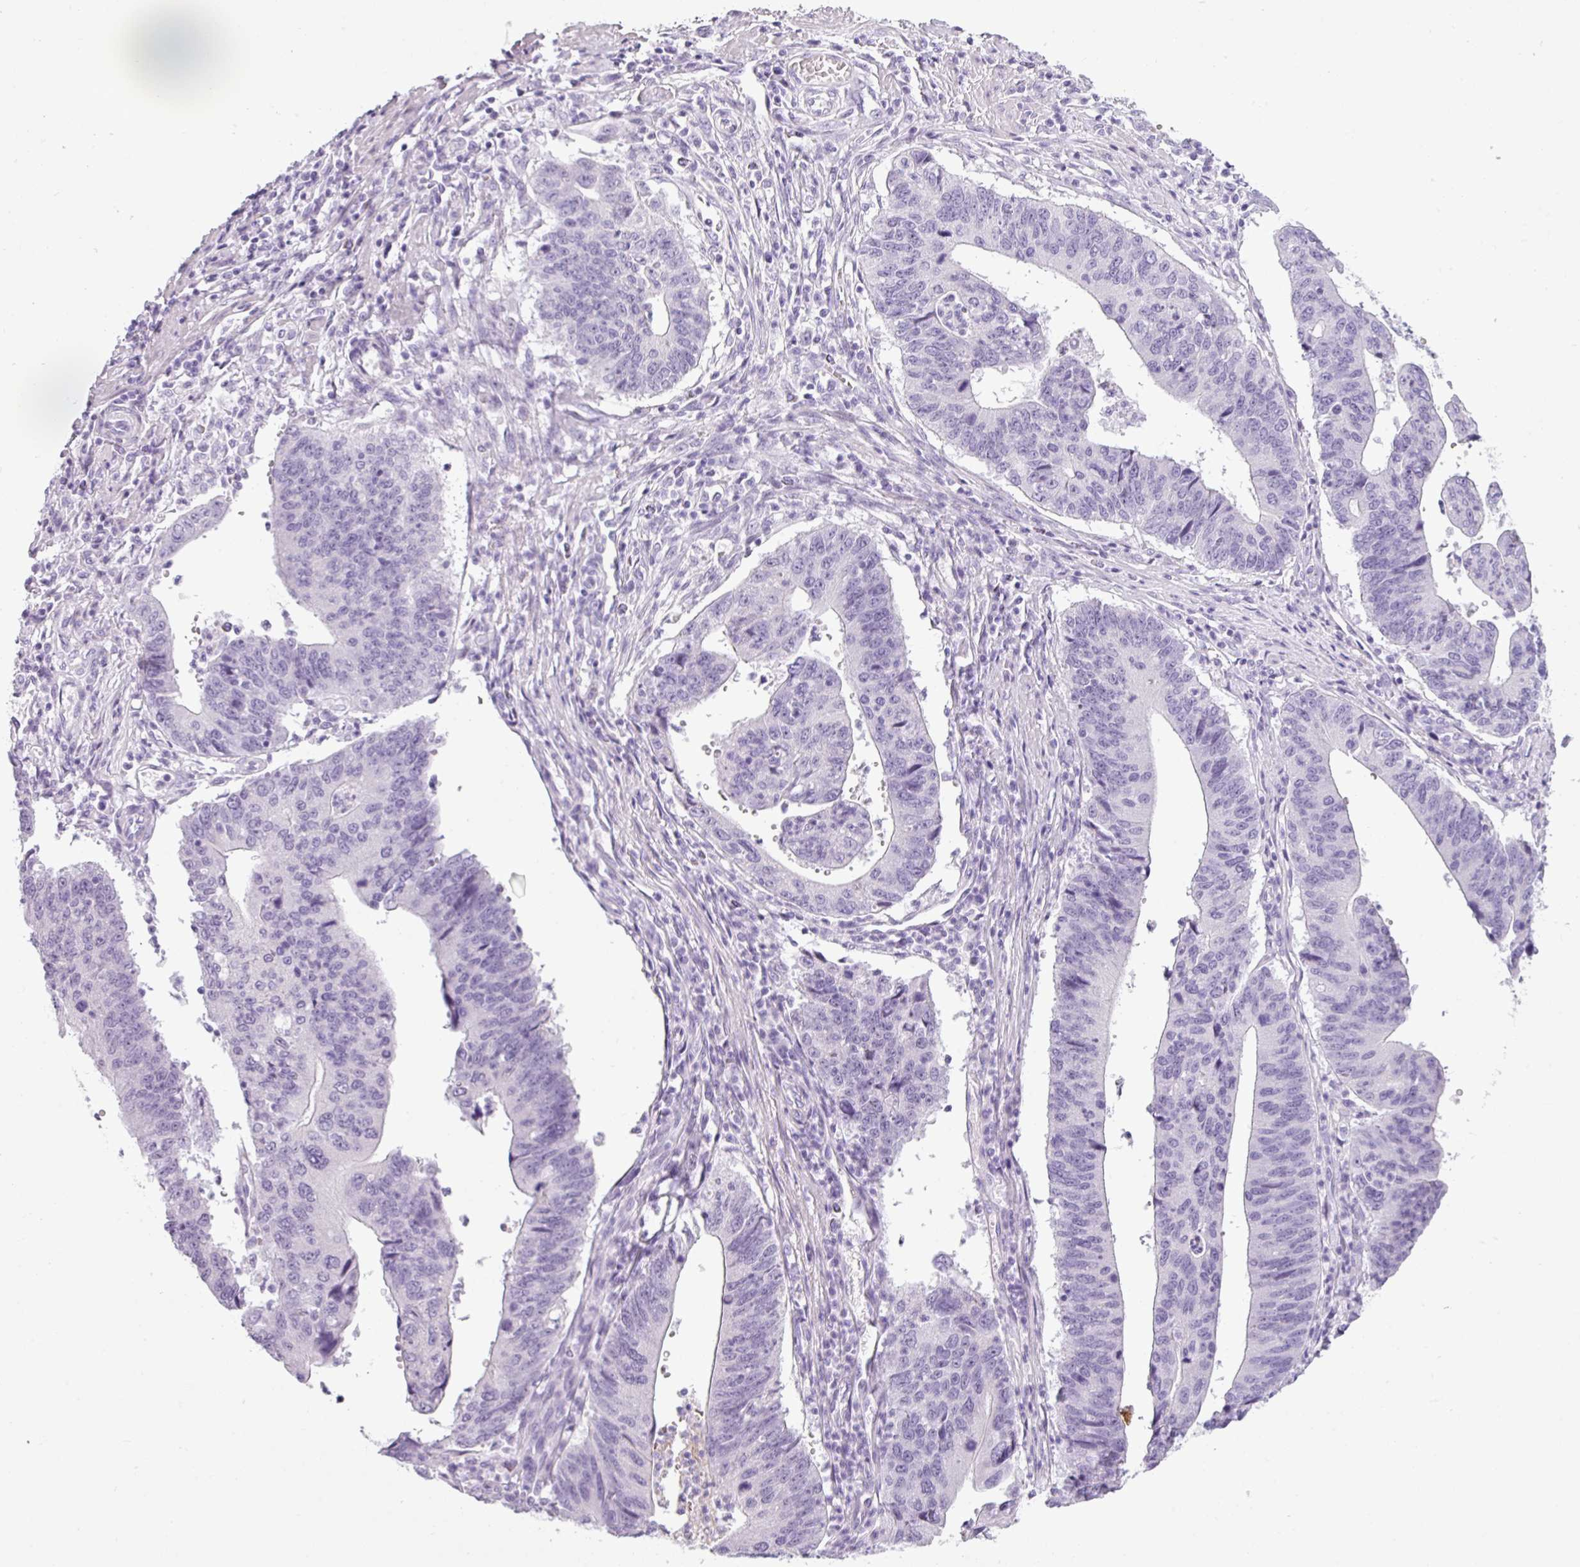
{"staining": {"intensity": "negative", "quantity": "none", "location": "none"}, "tissue": "stomach cancer", "cell_type": "Tumor cells", "image_type": "cancer", "snomed": [{"axis": "morphology", "description": "Adenocarcinoma, NOS"}, {"axis": "topography", "description": "Stomach"}], "caption": "Adenocarcinoma (stomach) stained for a protein using immunohistochemistry (IHC) shows no expression tumor cells.", "gene": "CDH16", "patient": {"sex": "male", "age": 59}}